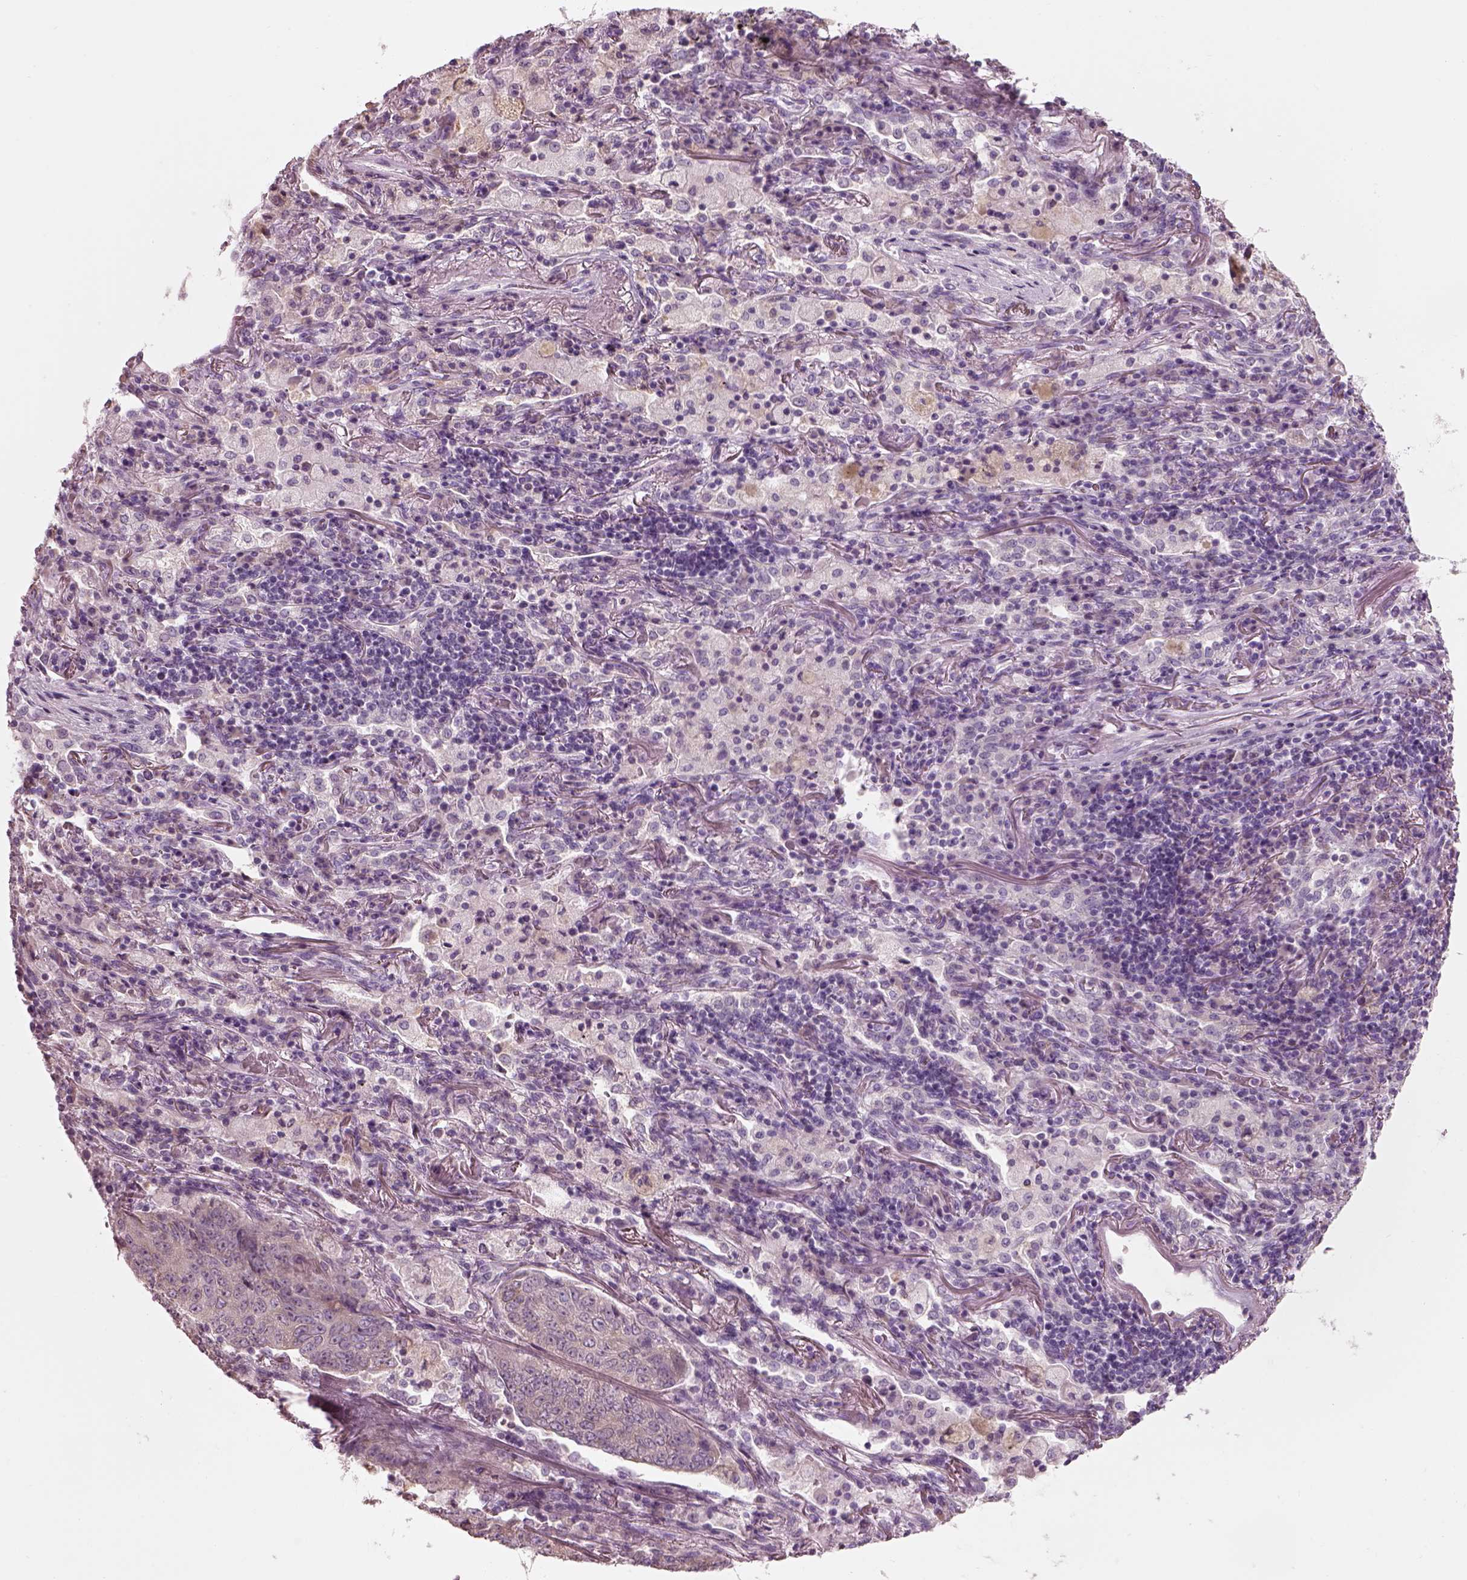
{"staining": {"intensity": "negative", "quantity": "none", "location": "none"}, "tissue": "lung cancer", "cell_type": "Tumor cells", "image_type": "cancer", "snomed": [{"axis": "morphology", "description": "Normal tissue, NOS"}, {"axis": "morphology", "description": "Squamous cell carcinoma, NOS"}, {"axis": "topography", "description": "Bronchus"}, {"axis": "topography", "description": "Lung"}], "caption": "Lung squamous cell carcinoma was stained to show a protein in brown. There is no significant expression in tumor cells. (Stains: DAB immunohistochemistry (IHC) with hematoxylin counter stain, Microscopy: brightfield microscopy at high magnification).", "gene": "SLC27A2", "patient": {"sex": "male", "age": 64}}